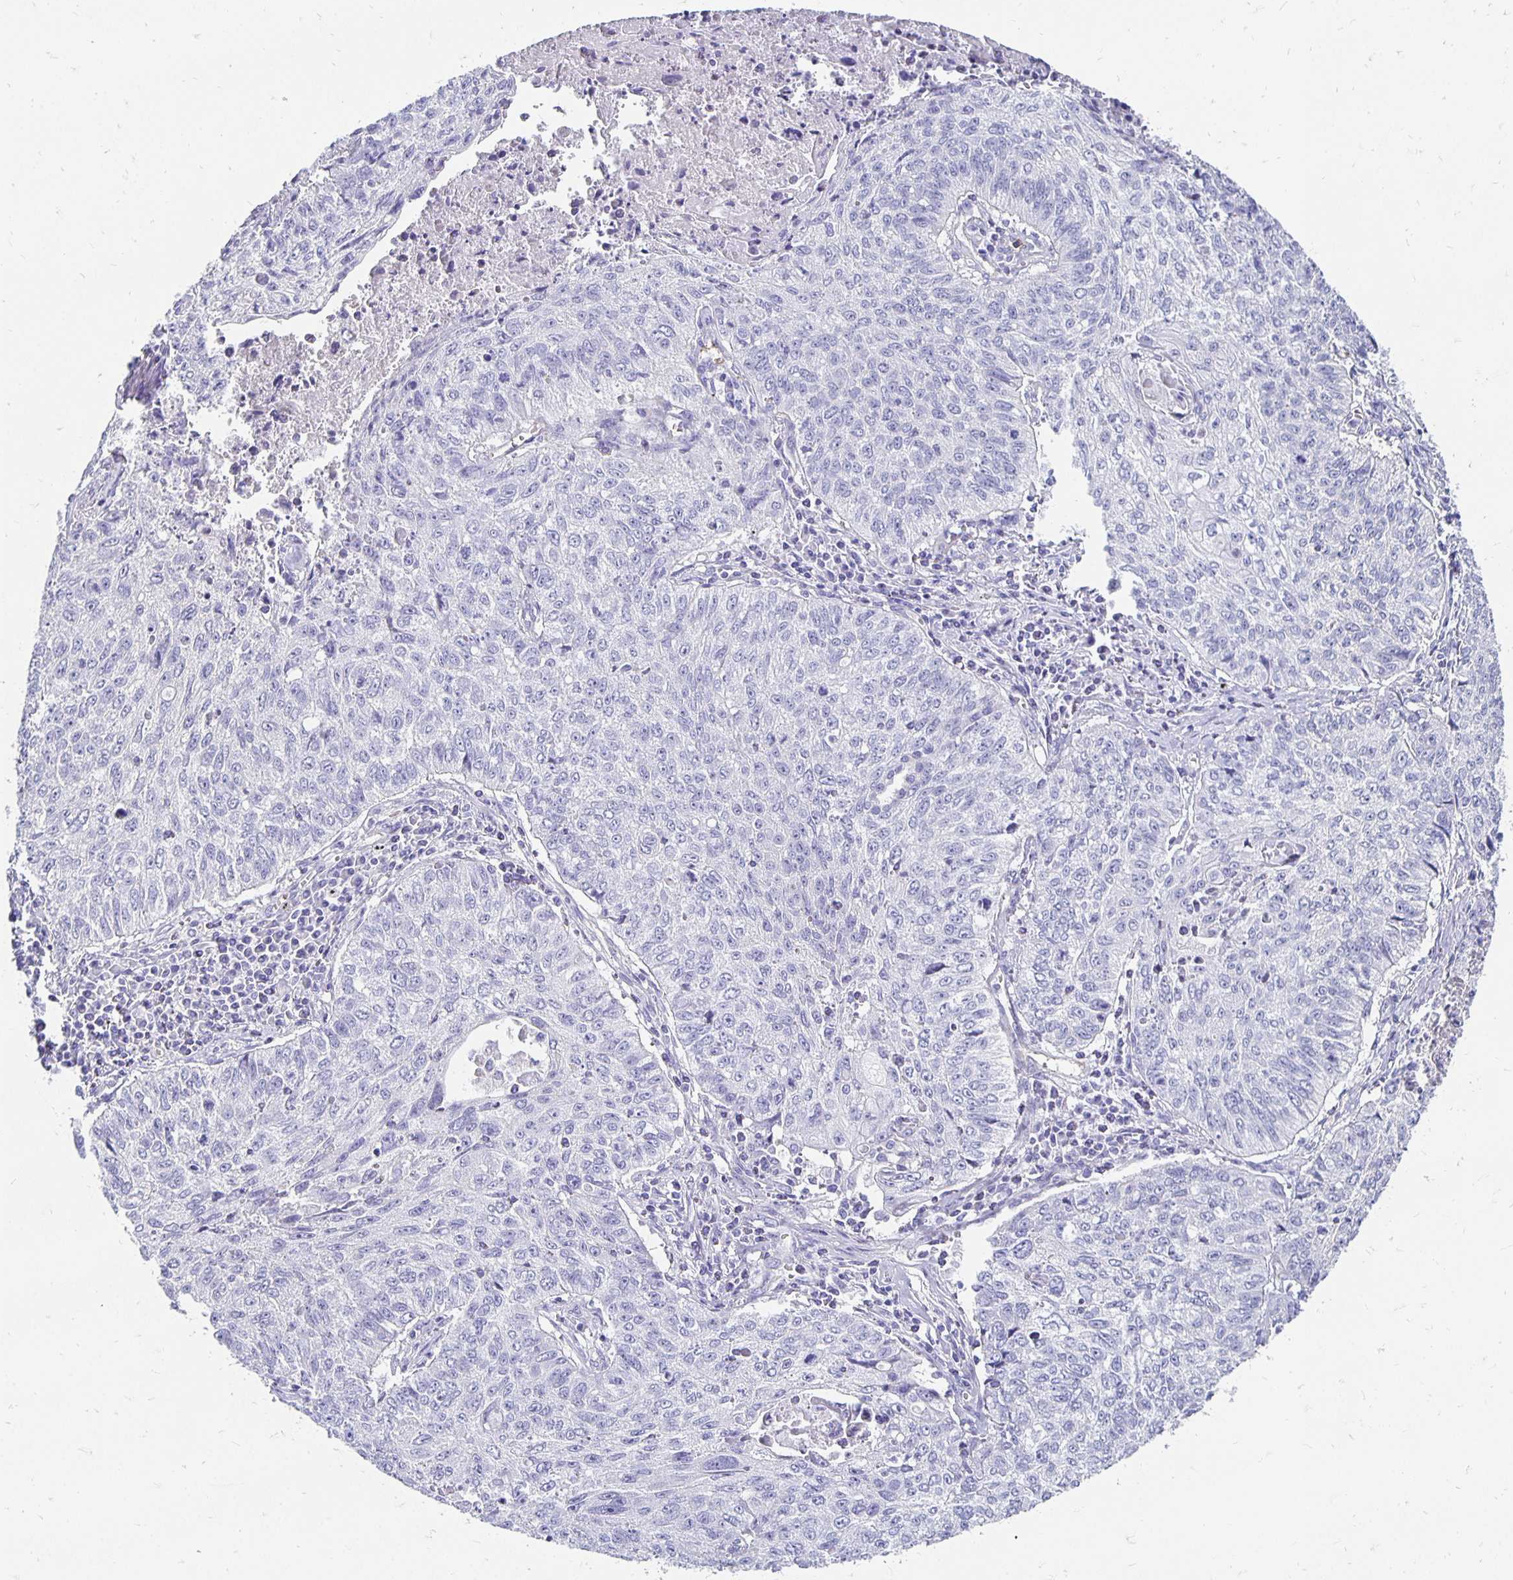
{"staining": {"intensity": "negative", "quantity": "none", "location": "none"}, "tissue": "lung cancer", "cell_type": "Tumor cells", "image_type": "cancer", "snomed": [{"axis": "morphology", "description": "Normal morphology"}, {"axis": "morphology", "description": "Aneuploidy"}, {"axis": "morphology", "description": "Squamous cell carcinoma, NOS"}, {"axis": "topography", "description": "Lymph node"}, {"axis": "topography", "description": "Lung"}], "caption": "High magnification brightfield microscopy of lung aneuploidy stained with DAB (3,3'-diaminobenzidine) (brown) and counterstained with hematoxylin (blue): tumor cells show no significant expression. The staining is performed using DAB brown chromogen with nuclei counter-stained in using hematoxylin.", "gene": "APOB", "patient": {"sex": "female", "age": 76}}